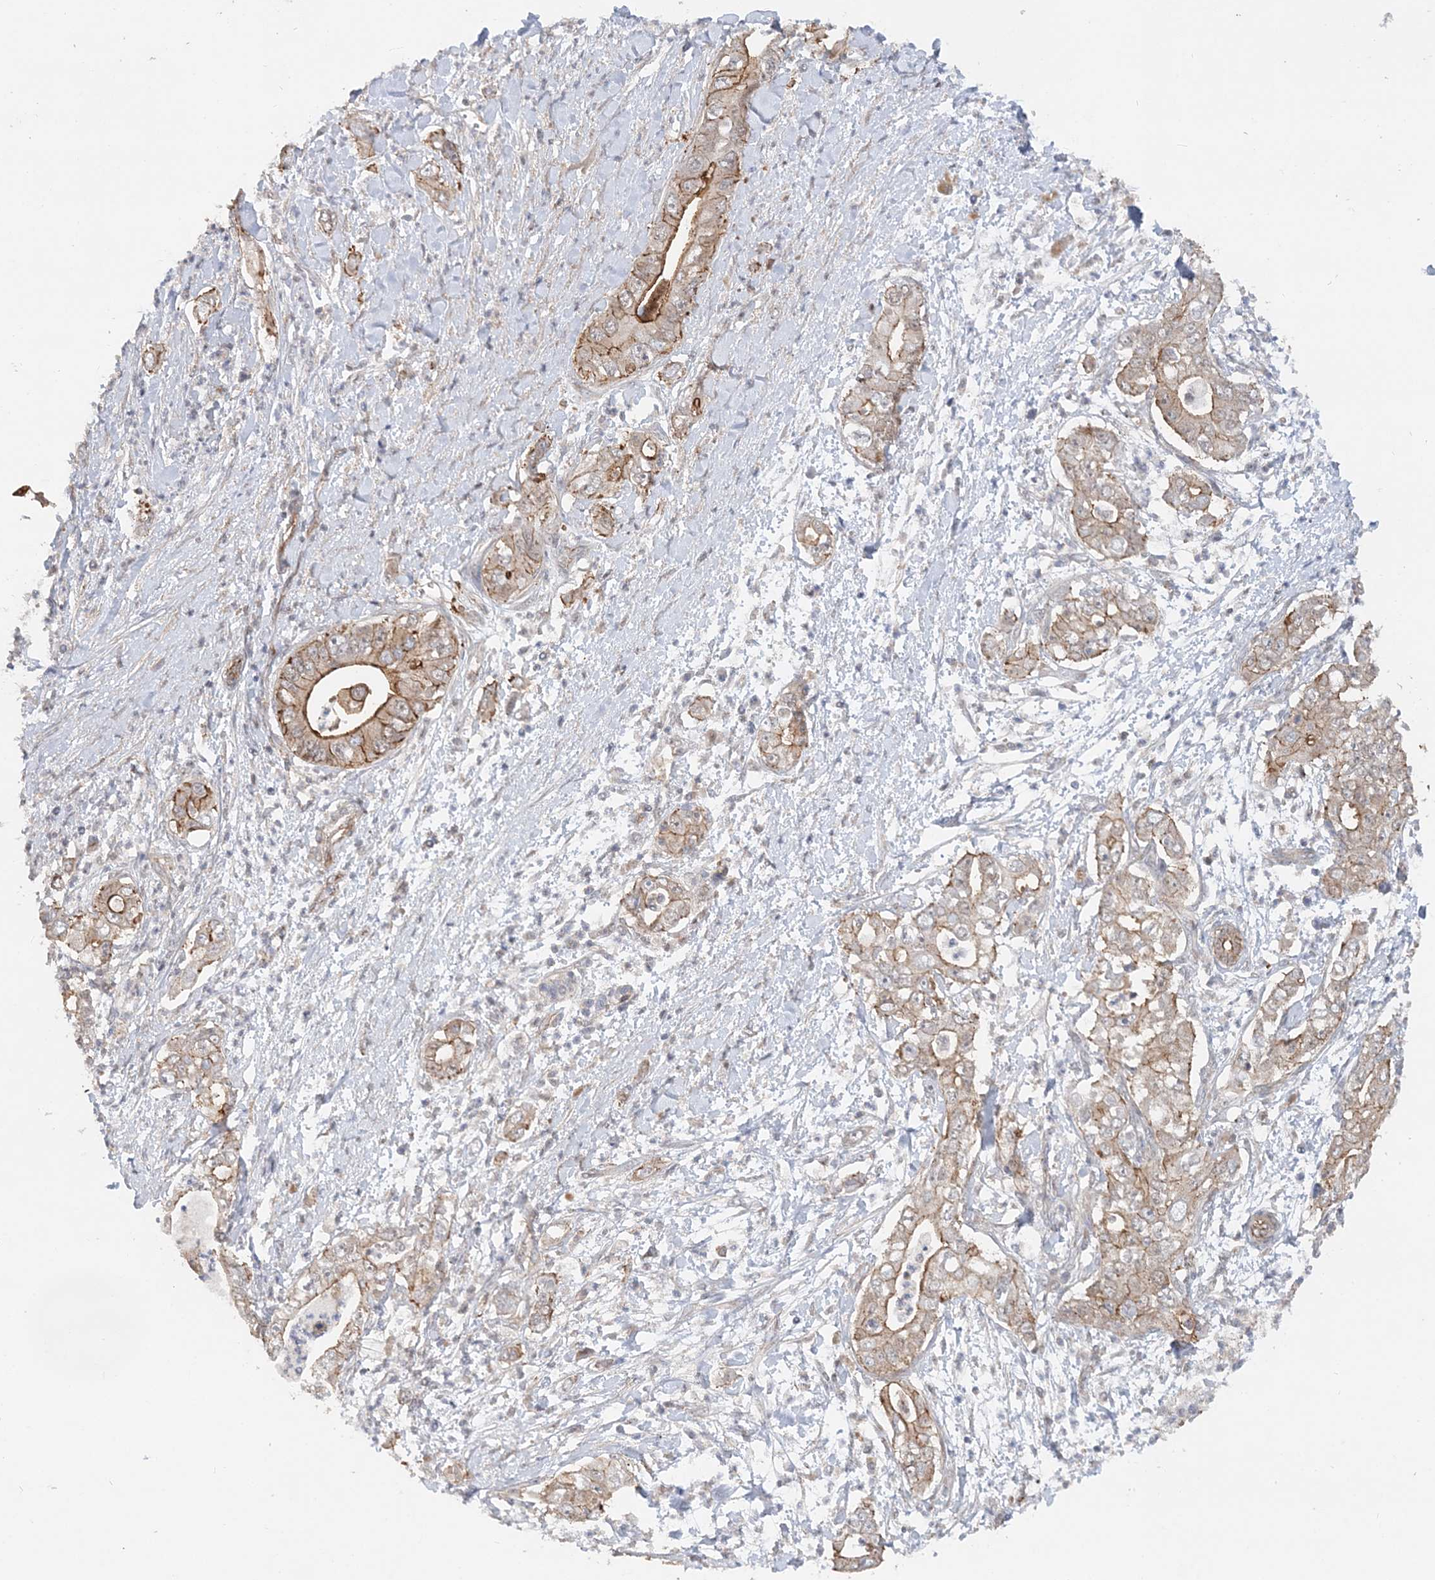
{"staining": {"intensity": "moderate", "quantity": ">75%", "location": "cytoplasmic/membranous"}, "tissue": "pancreatic cancer", "cell_type": "Tumor cells", "image_type": "cancer", "snomed": [{"axis": "morphology", "description": "Adenocarcinoma, NOS"}, {"axis": "topography", "description": "Pancreas"}], "caption": "This image displays immunohistochemistry (IHC) staining of pancreatic adenocarcinoma, with medium moderate cytoplasmic/membranous positivity in about >75% of tumor cells.", "gene": "MAT2B", "patient": {"sex": "female", "age": 78}}